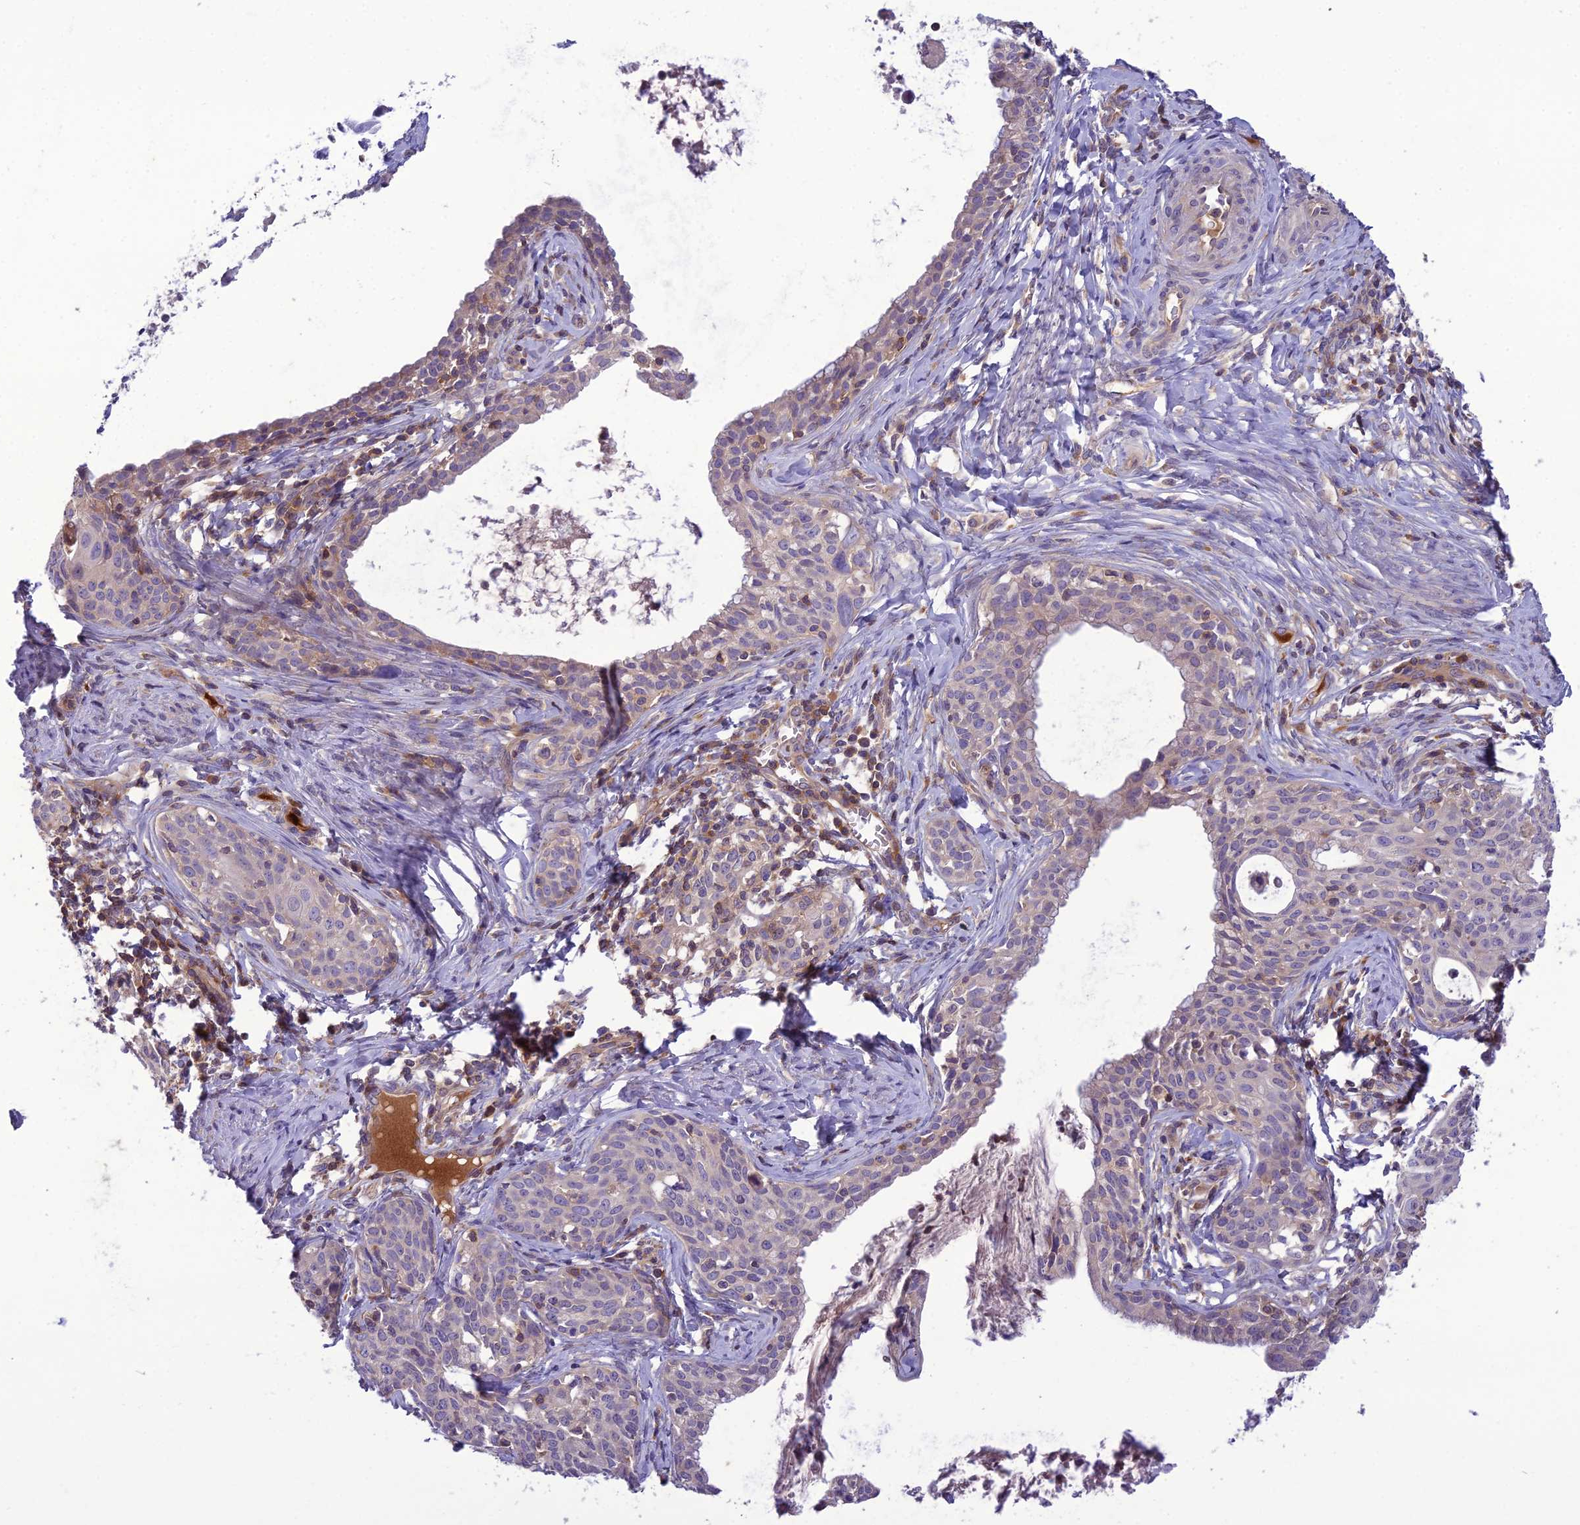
{"staining": {"intensity": "negative", "quantity": "none", "location": "none"}, "tissue": "cervical cancer", "cell_type": "Tumor cells", "image_type": "cancer", "snomed": [{"axis": "morphology", "description": "Squamous cell carcinoma, NOS"}, {"axis": "topography", "description": "Cervix"}], "caption": "DAB immunohistochemical staining of cervical cancer (squamous cell carcinoma) reveals no significant positivity in tumor cells. (Stains: DAB immunohistochemistry (IHC) with hematoxylin counter stain, Microscopy: brightfield microscopy at high magnification).", "gene": "GDF6", "patient": {"sex": "female", "age": 52}}